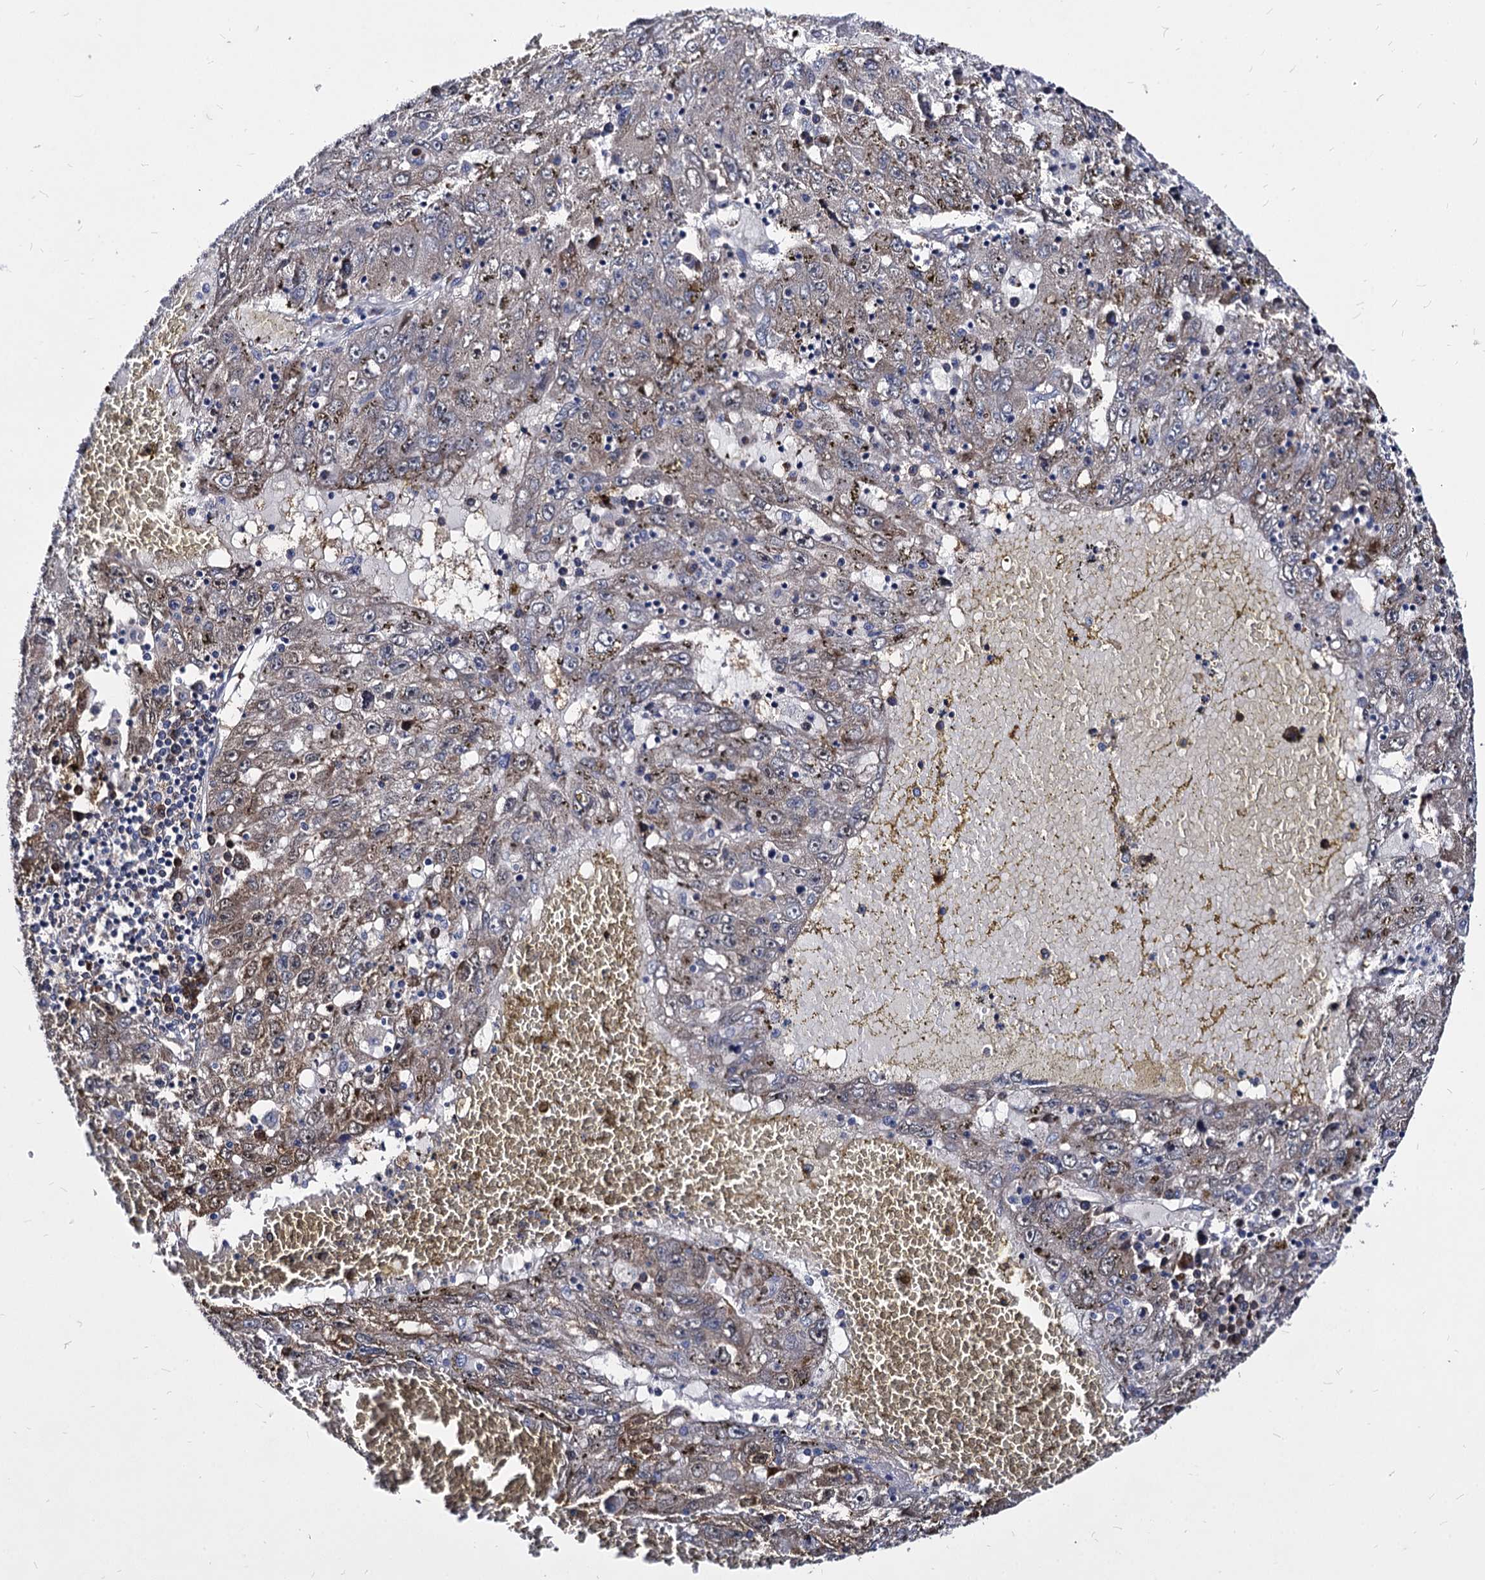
{"staining": {"intensity": "moderate", "quantity": "<25%", "location": "nuclear"}, "tissue": "liver cancer", "cell_type": "Tumor cells", "image_type": "cancer", "snomed": [{"axis": "morphology", "description": "Carcinoma, Hepatocellular, NOS"}, {"axis": "topography", "description": "Liver"}], "caption": "The image exhibits immunohistochemical staining of hepatocellular carcinoma (liver). There is moderate nuclear staining is seen in approximately <25% of tumor cells.", "gene": "NME1", "patient": {"sex": "male", "age": 49}}